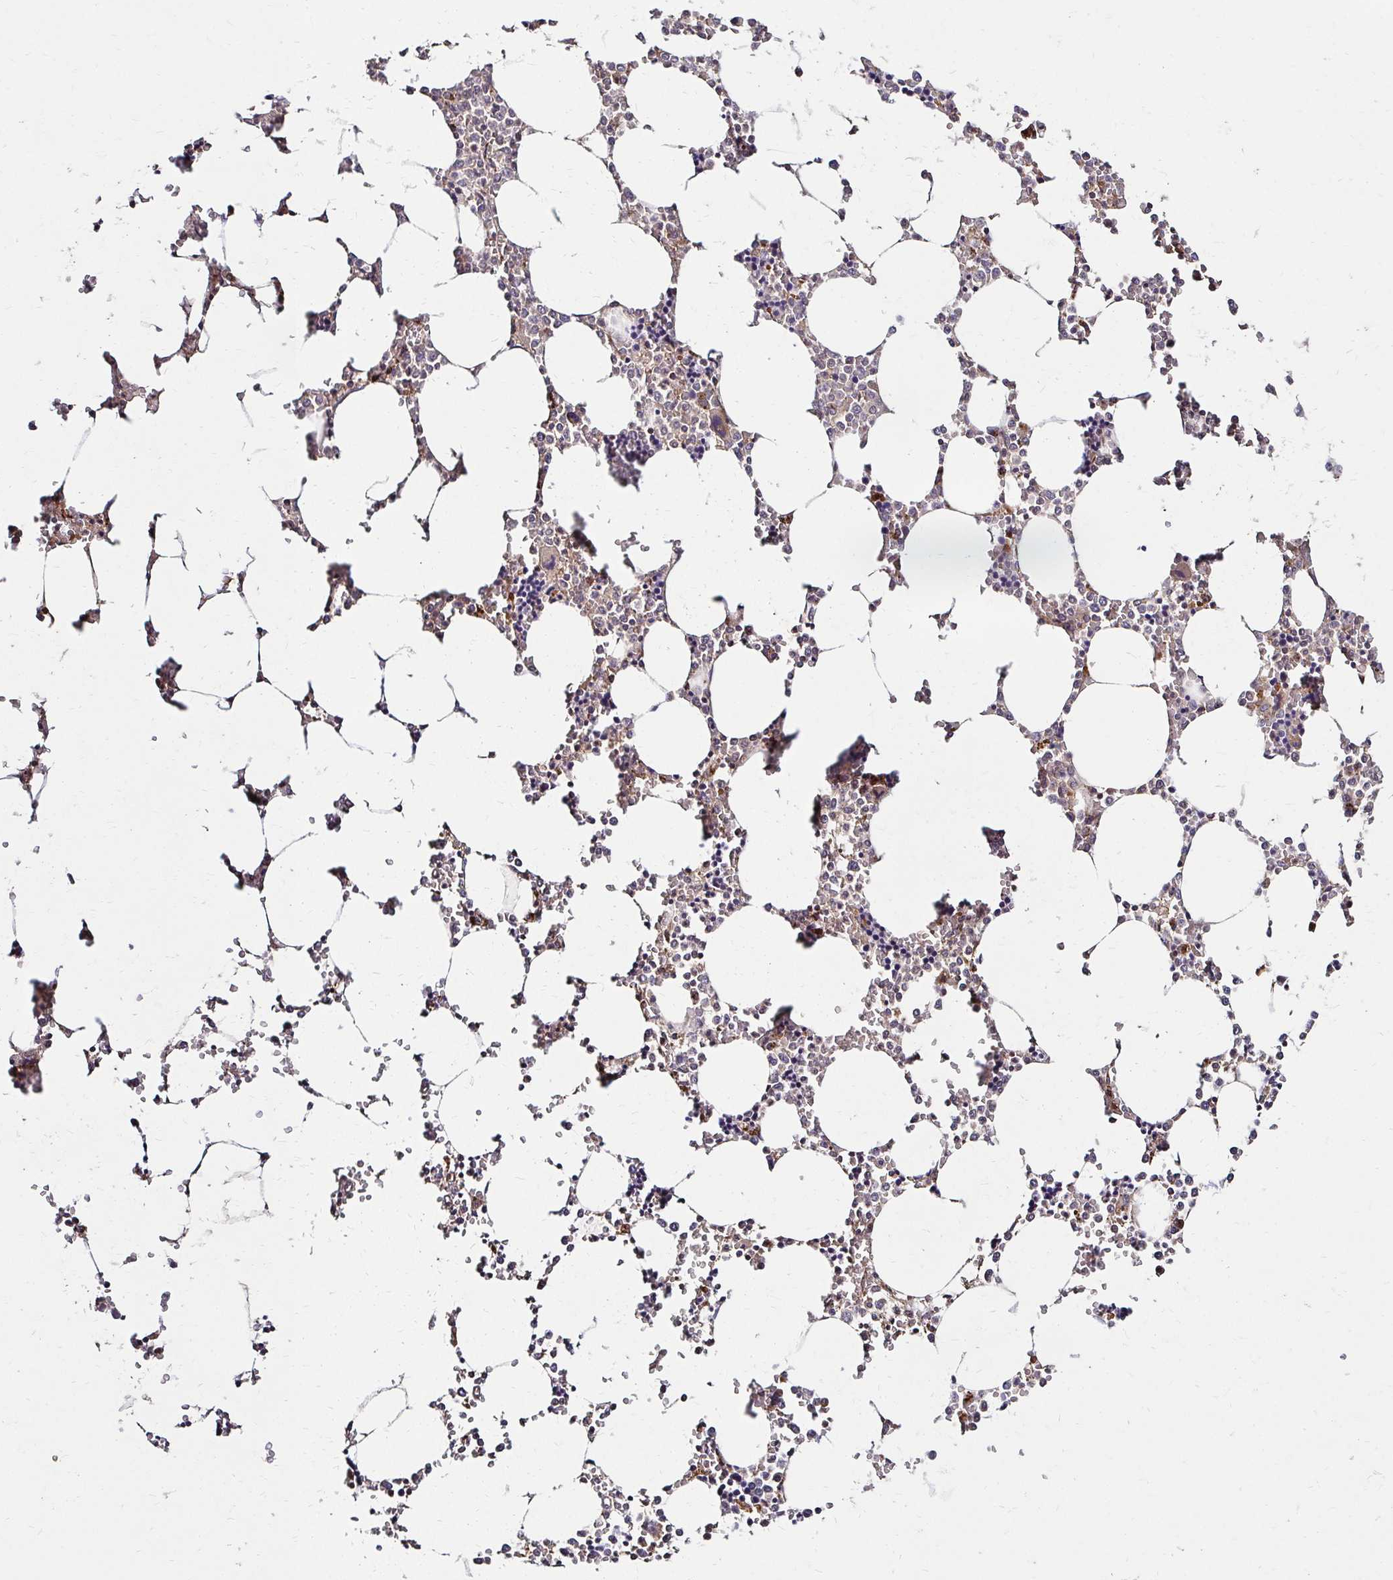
{"staining": {"intensity": "weak", "quantity": "<25%", "location": "cytoplasmic/membranous"}, "tissue": "bone marrow", "cell_type": "Hematopoietic cells", "image_type": "normal", "snomed": [{"axis": "morphology", "description": "Normal tissue, NOS"}, {"axis": "topography", "description": "Bone marrow"}], "caption": "The immunohistochemistry photomicrograph has no significant expression in hematopoietic cells of bone marrow. (Brightfield microscopy of DAB IHC at high magnification).", "gene": "IDUA", "patient": {"sex": "male", "age": 64}}